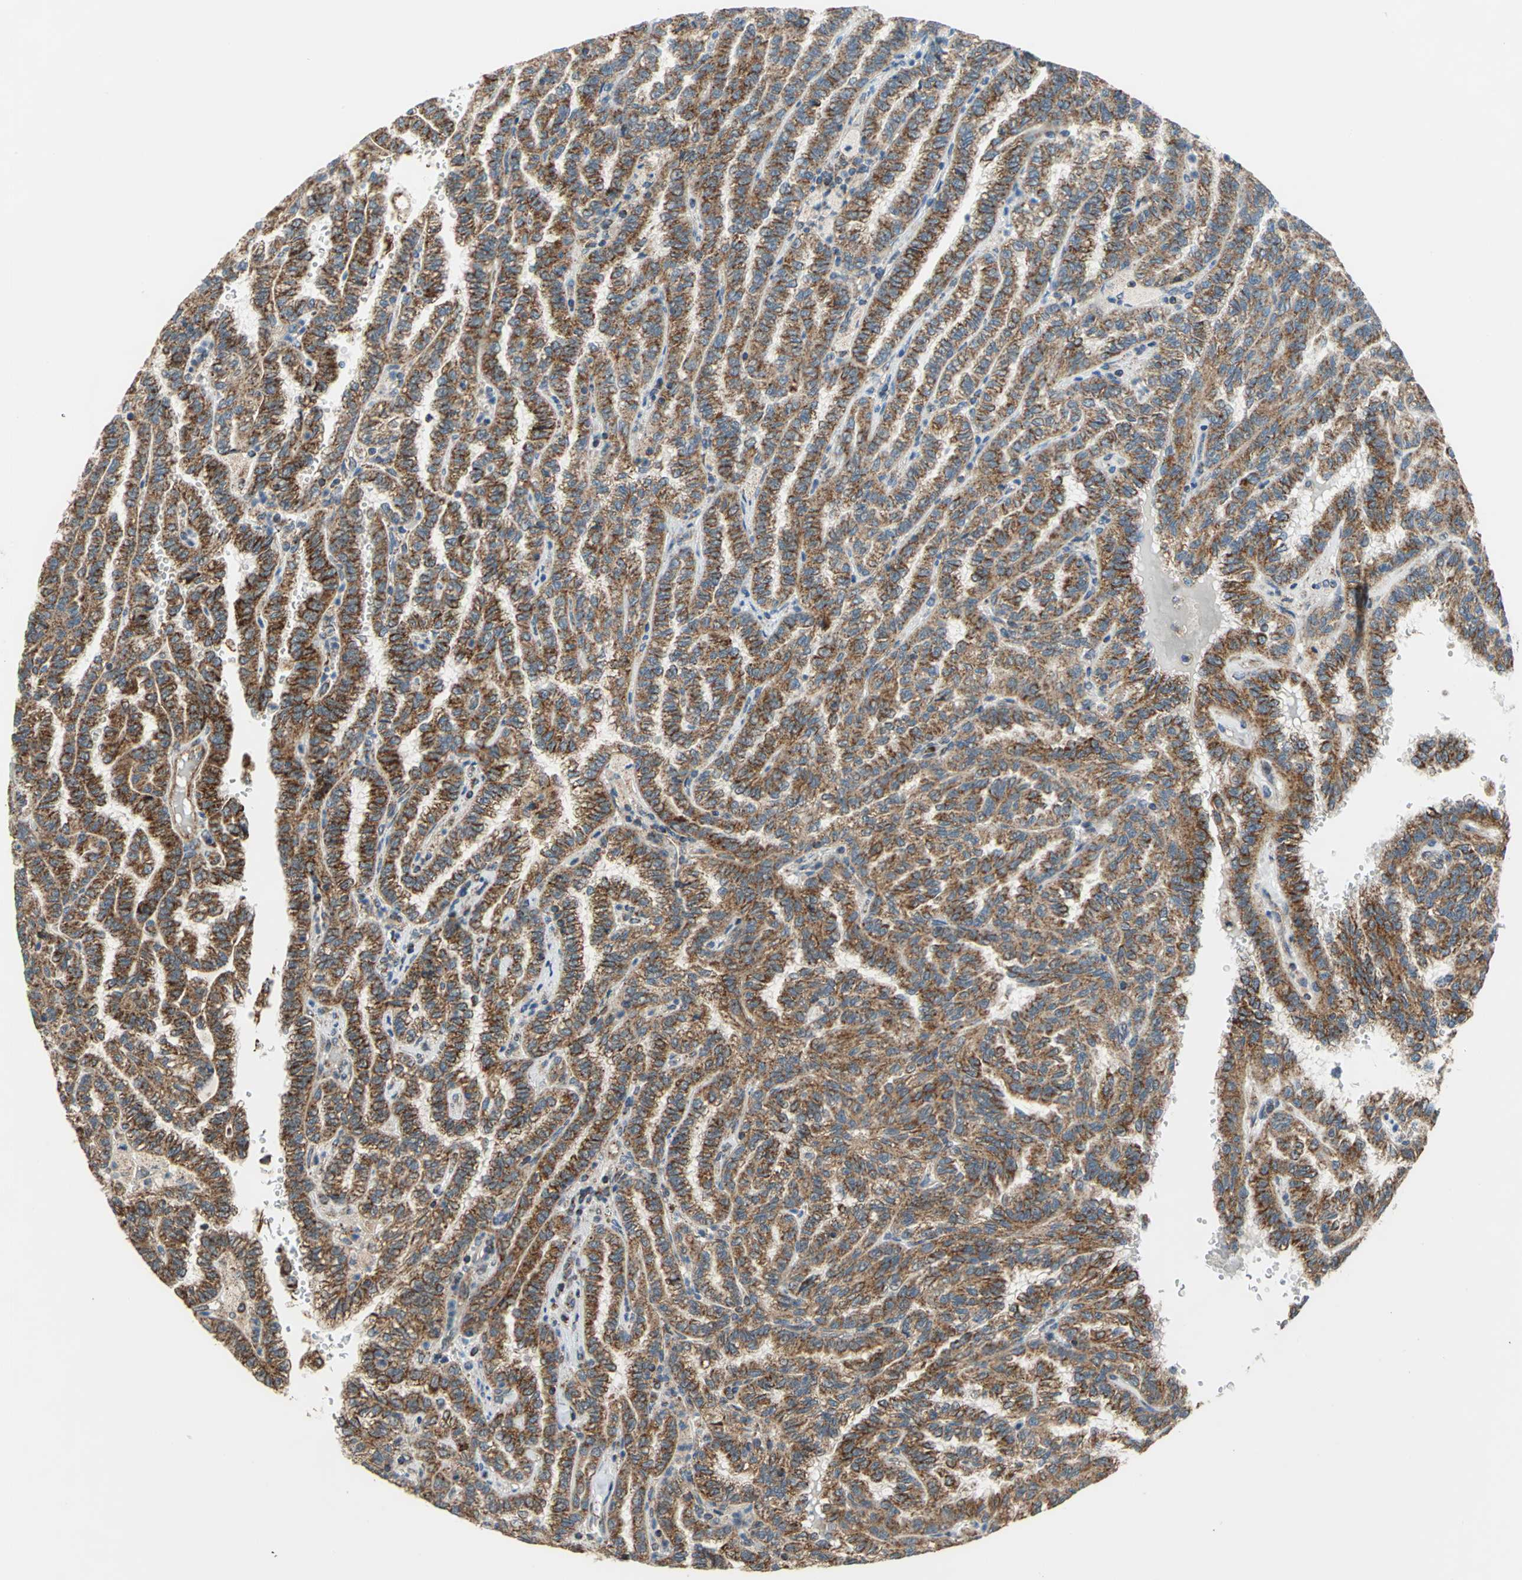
{"staining": {"intensity": "moderate", "quantity": ">75%", "location": "cytoplasmic/membranous"}, "tissue": "renal cancer", "cell_type": "Tumor cells", "image_type": "cancer", "snomed": [{"axis": "morphology", "description": "Inflammation, NOS"}, {"axis": "morphology", "description": "Adenocarcinoma, NOS"}, {"axis": "topography", "description": "Kidney"}], "caption": "Brown immunohistochemical staining in renal adenocarcinoma displays moderate cytoplasmic/membranous staining in about >75% of tumor cells.", "gene": "MRPS22", "patient": {"sex": "male", "age": 68}}